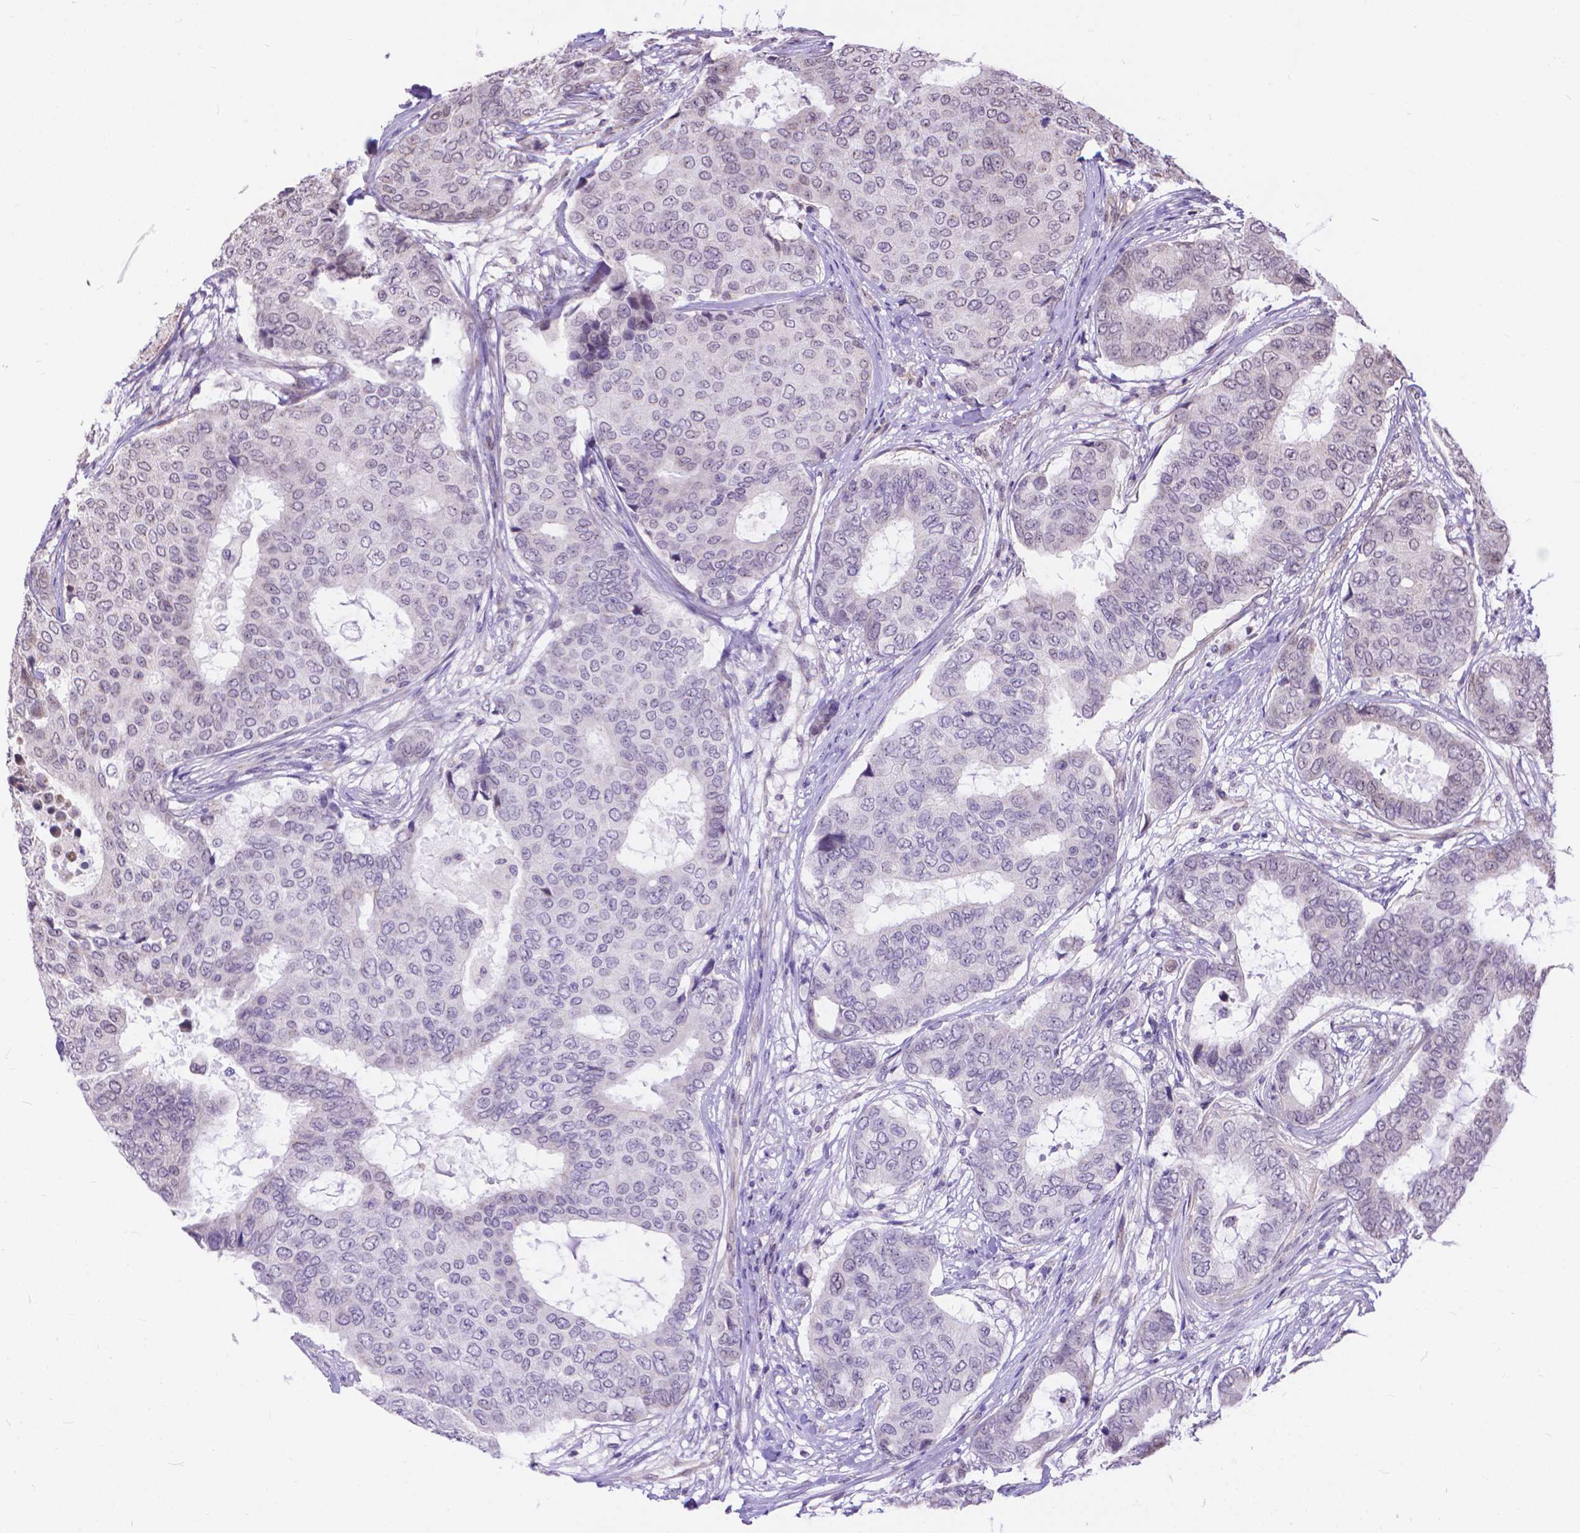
{"staining": {"intensity": "negative", "quantity": "none", "location": "none"}, "tissue": "breast cancer", "cell_type": "Tumor cells", "image_type": "cancer", "snomed": [{"axis": "morphology", "description": "Duct carcinoma"}, {"axis": "topography", "description": "Breast"}], "caption": "Immunohistochemical staining of breast cancer exhibits no significant expression in tumor cells. (DAB (3,3'-diaminobenzidine) immunohistochemistry (IHC), high magnification).", "gene": "TMEM135", "patient": {"sex": "female", "age": 75}}